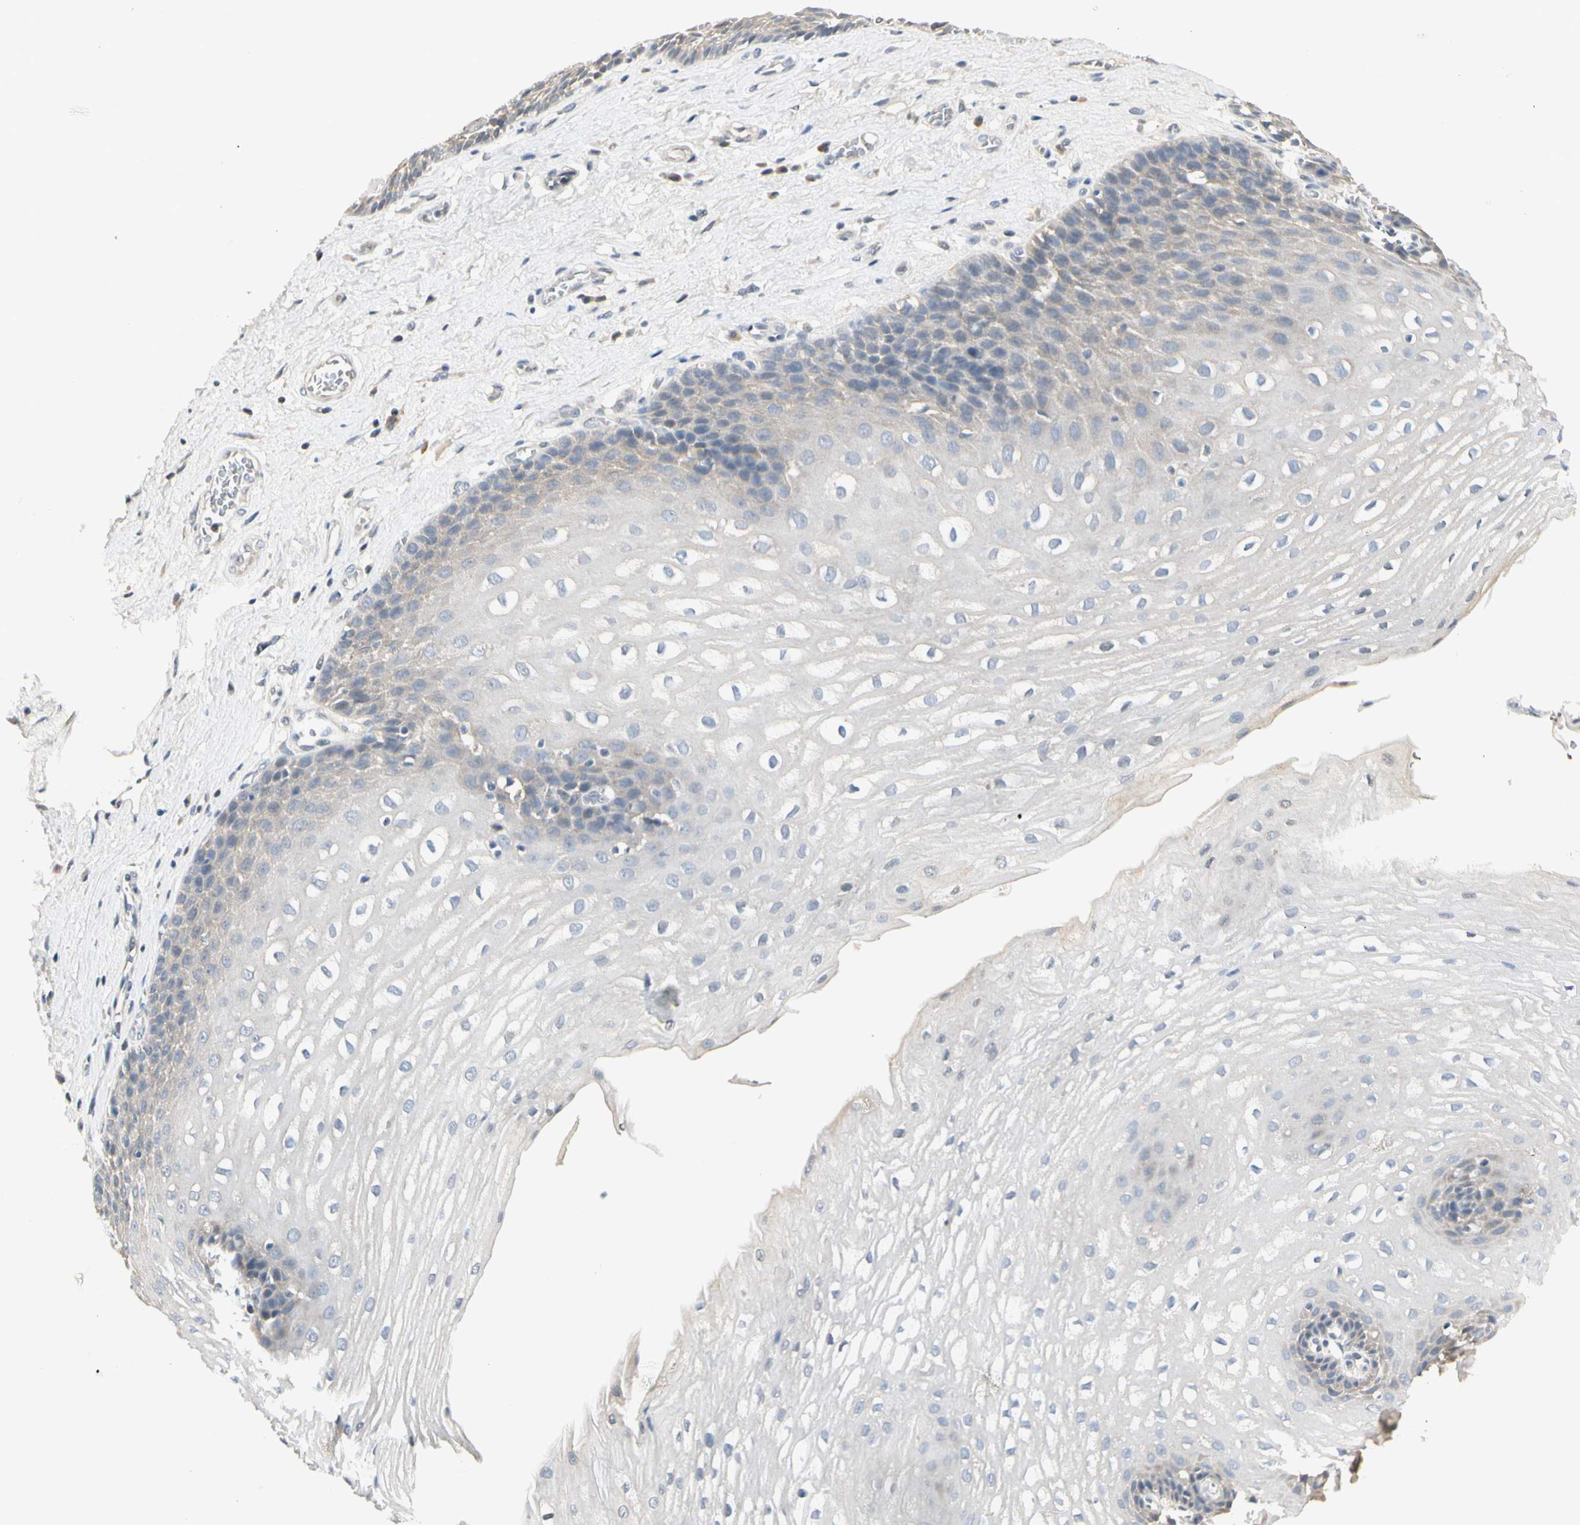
{"staining": {"intensity": "weak", "quantity": "<25%", "location": "cytoplasmic/membranous"}, "tissue": "esophagus", "cell_type": "Squamous epithelial cells", "image_type": "normal", "snomed": [{"axis": "morphology", "description": "Normal tissue, NOS"}, {"axis": "topography", "description": "Esophagus"}], "caption": "A high-resolution image shows immunohistochemistry (IHC) staining of normal esophagus, which shows no significant positivity in squamous epithelial cells. (Brightfield microscopy of DAB (3,3'-diaminobenzidine) IHC at high magnification).", "gene": "GREM1", "patient": {"sex": "male", "age": 48}}